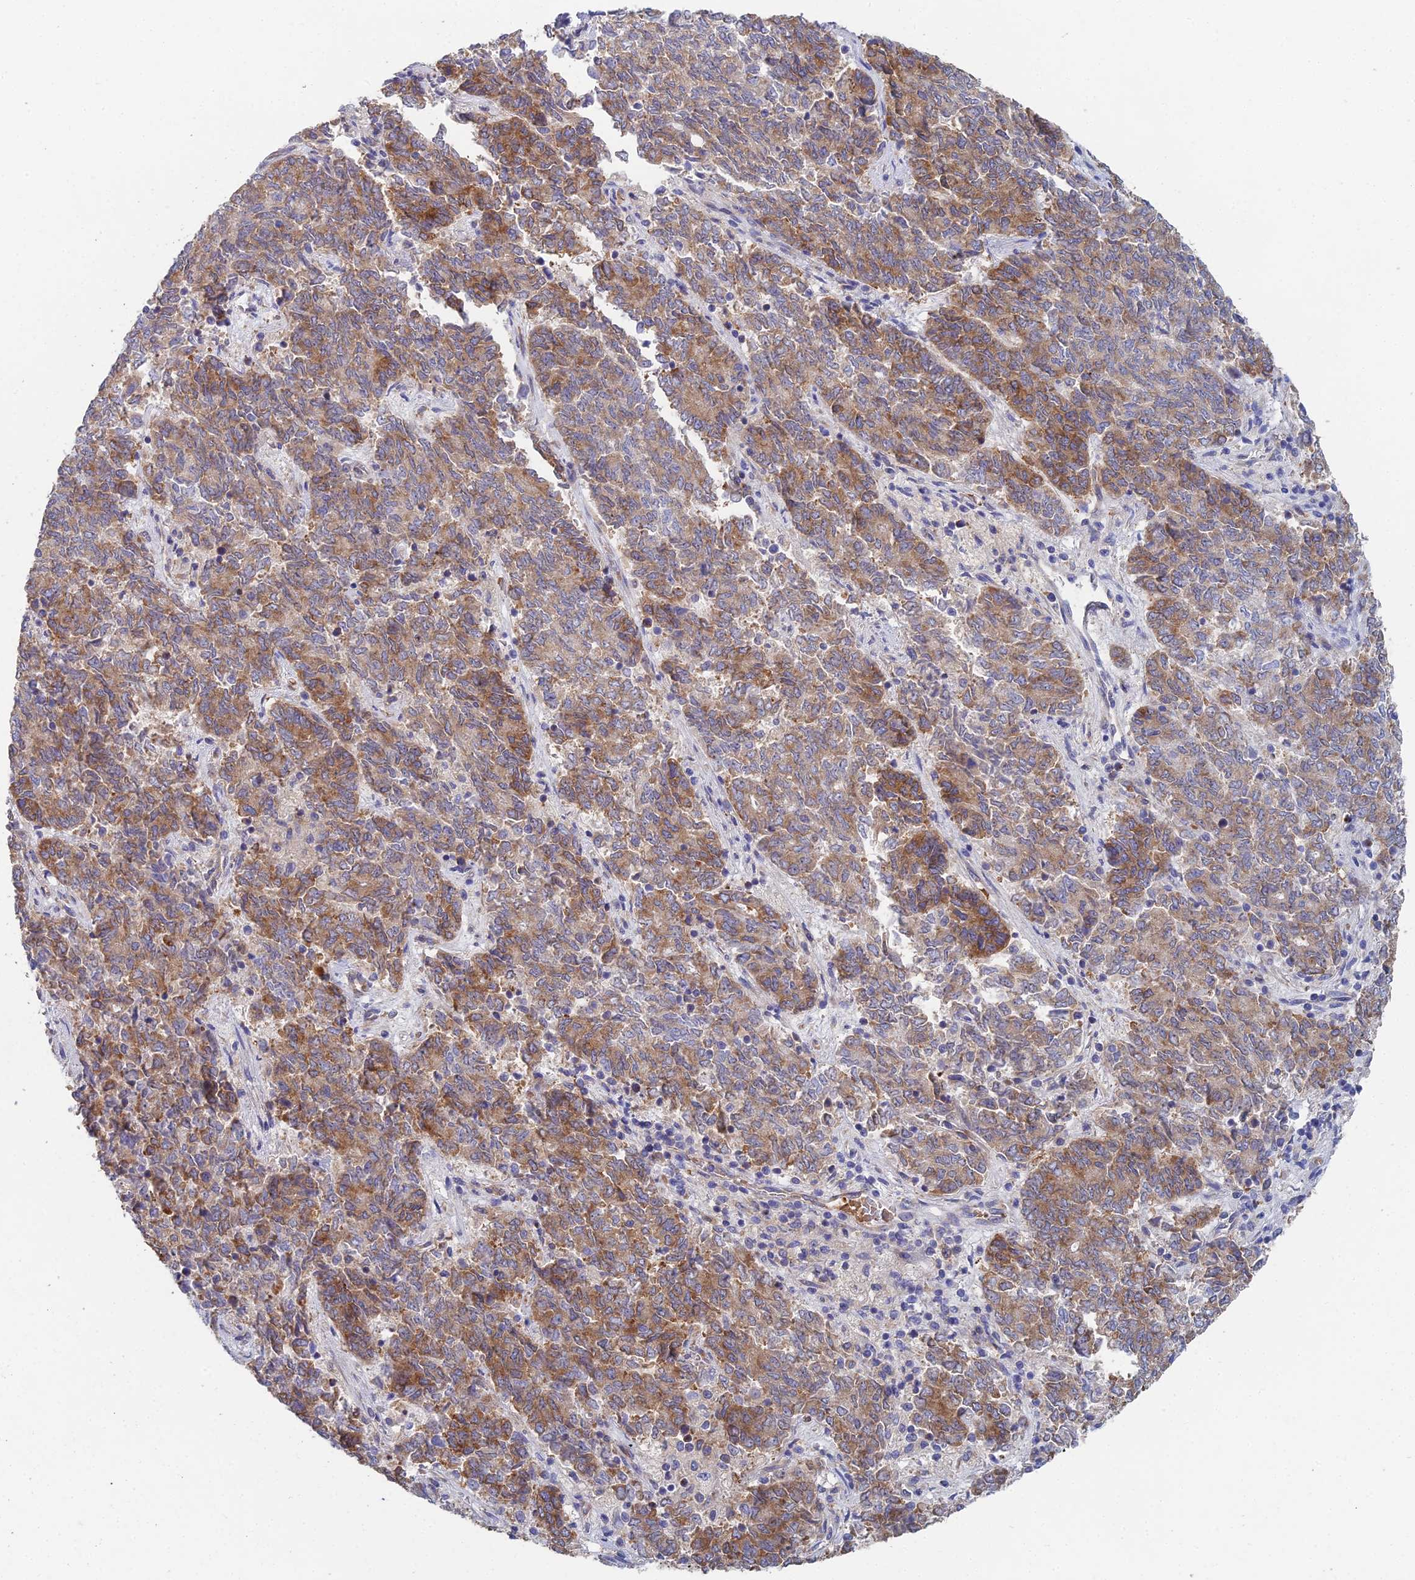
{"staining": {"intensity": "moderate", "quantity": ">75%", "location": "cytoplasmic/membranous"}, "tissue": "endometrial cancer", "cell_type": "Tumor cells", "image_type": "cancer", "snomed": [{"axis": "morphology", "description": "Adenocarcinoma, NOS"}, {"axis": "topography", "description": "Endometrium"}], "caption": "Protein analysis of adenocarcinoma (endometrial) tissue shows moderate cytoplasmic/membranous positivity in about >75% of tumor cells. The staining is performed using DAB (3,3'-diaminobenzidine) brown chromogen to label protein expression. The nuclei are counter-stained blue using hematoxylin.", "gene": "ELOF1", "patient": {"sex": "female", "age": 80}}